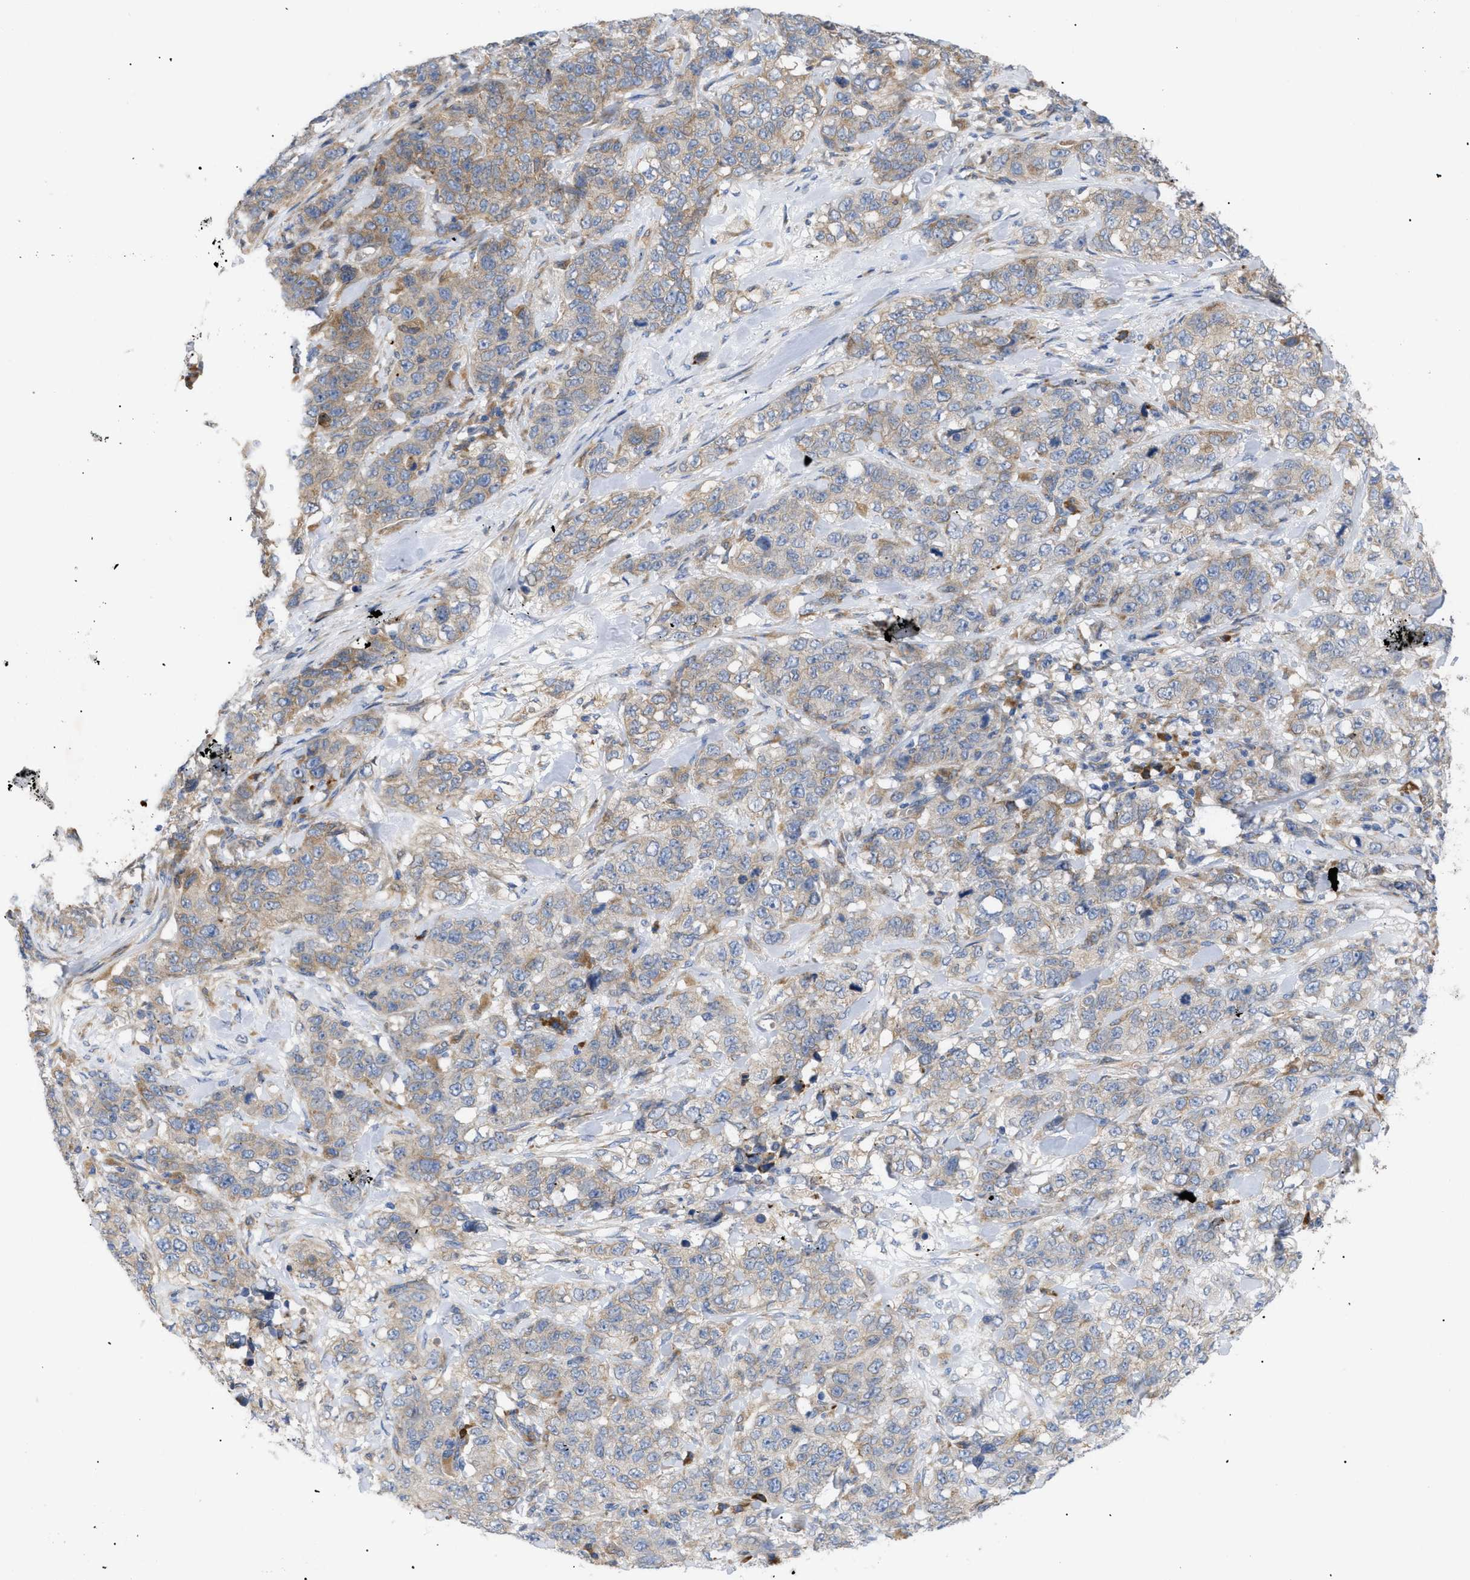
{"staining": {"intensity": "moderate", "quantity": "25%-75%", "location": "cytoplasmic/membranous"}, "tissue": "stomach cancer", "cell_type": "Tumor cells", "image_type": "cancer", "snomed": [{"axis": "morphology", "description": "Adenocarcinoma, NOS"}, {"axis": "topography", "description": "Stomach"}], "caption": "Protein staining of stomach adenocarcinoma tissue demonstrates moderate cytoplasmic/membranous expression in about 25%-75% of tumor cells.", "gene": "SLC50A1", "patient": {"sex": "male", "age": 48}}